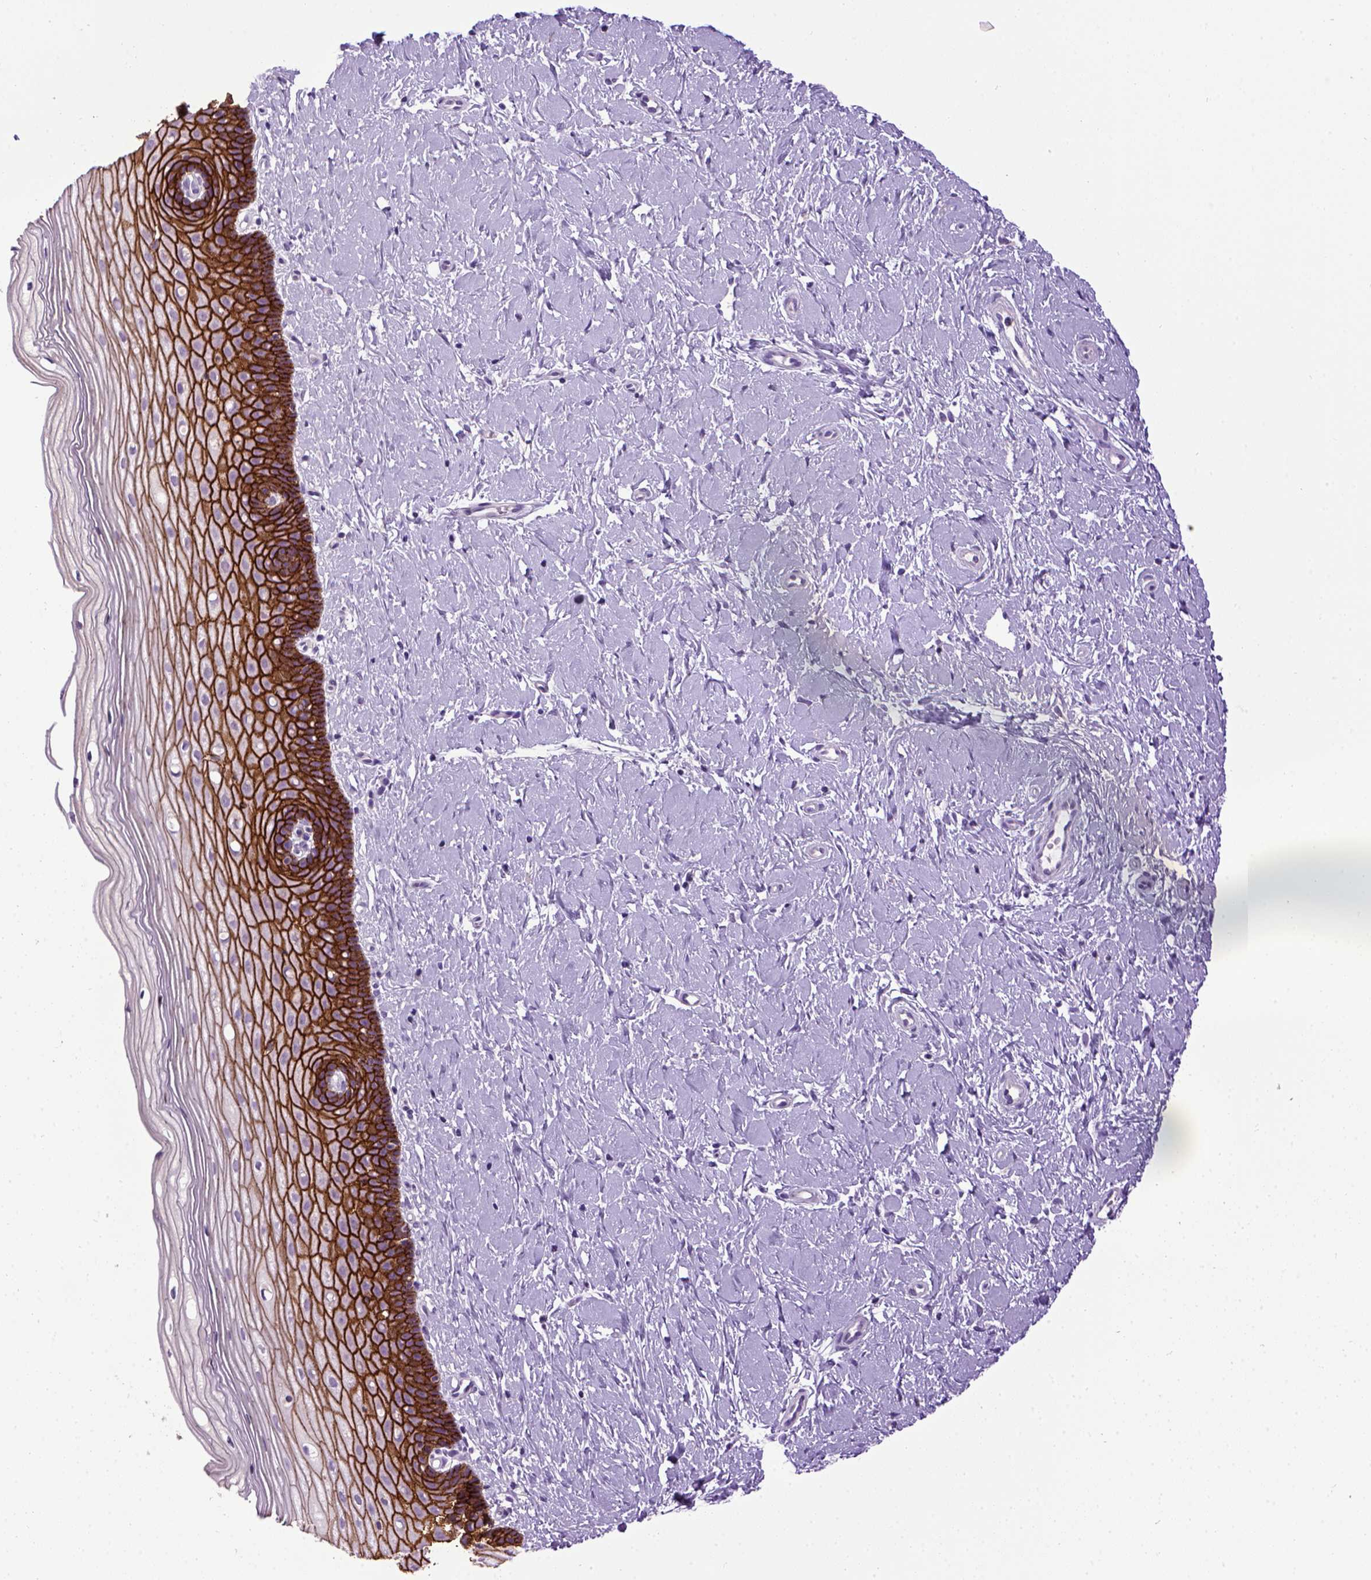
{"staining": {"intensity": "strong", "quantity": ">75%", "location": "cytoplasmic/membranous"}, "tissue": "cervix", "cell_type": "Glandular cells", "image_type": "normal", "snomed": [{"axis": "morphology", "description": "Normal tissue, NOS"}, {"axis": "topography", "description": "Cervix"}], "caption": "About >75% of glandular cells in normal human cervix show strong cytoplasmic/membranous protein expression as visualized by brown immunohistochemical staining.", "gene": "CDH1", "patient": {"sex": "female", "age": 37}}